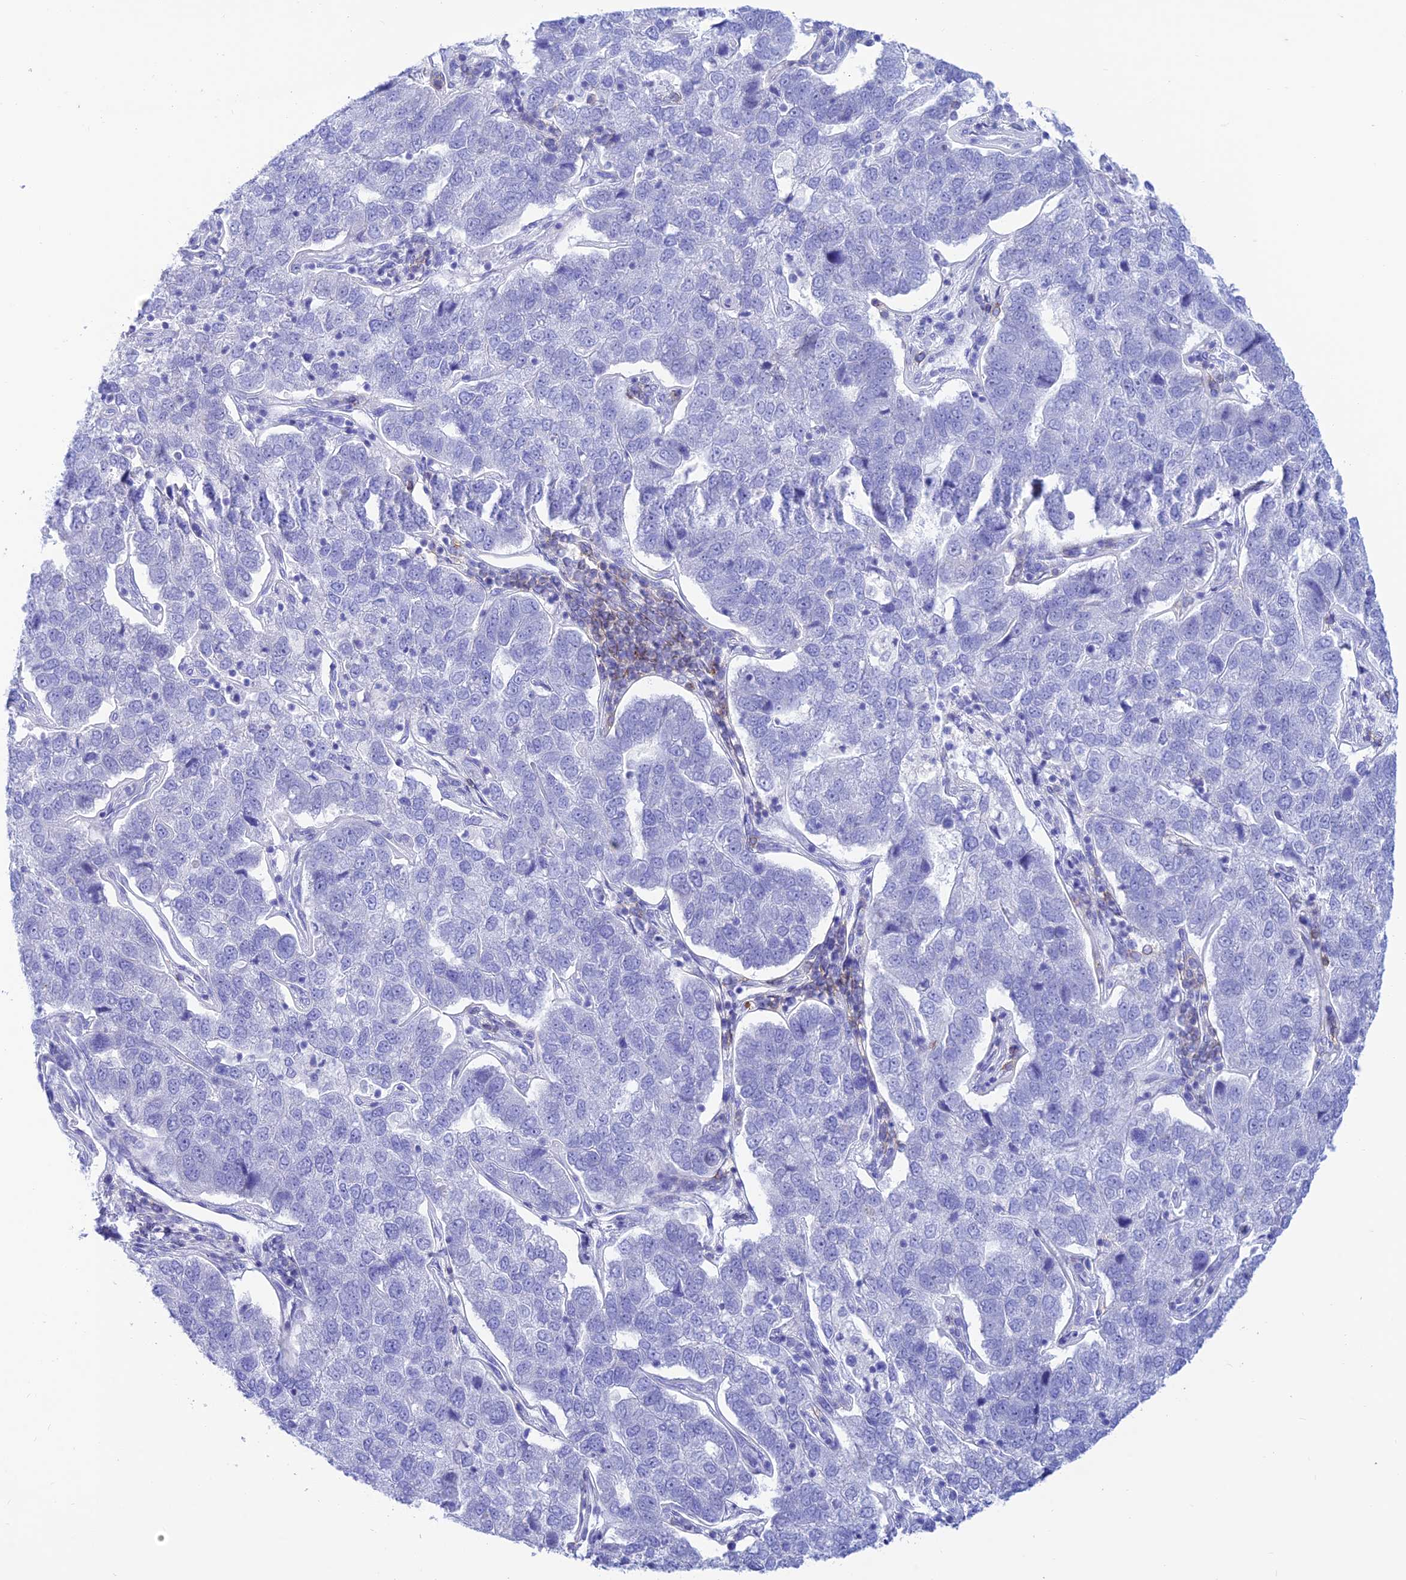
{"staining": {"intensity": "negative", "quantity": "none", "location": "none"}, "tissue": "pancreatic cancer", "cell_type": "Tumor cells", "image_type": "cancer", "snomed": [{"axis": "morphology", "description": "Adenocarcinoma, NOS"}, {"axis": "topography", "description": "Pancreas"}], "caption": "The IHC micrograph has no significant positivity in tumor cells of pancreatic cancer (adenocarcinoma) tissue.", "gene": "PRNP", "patient": {"sex": "female", "age": 61}}